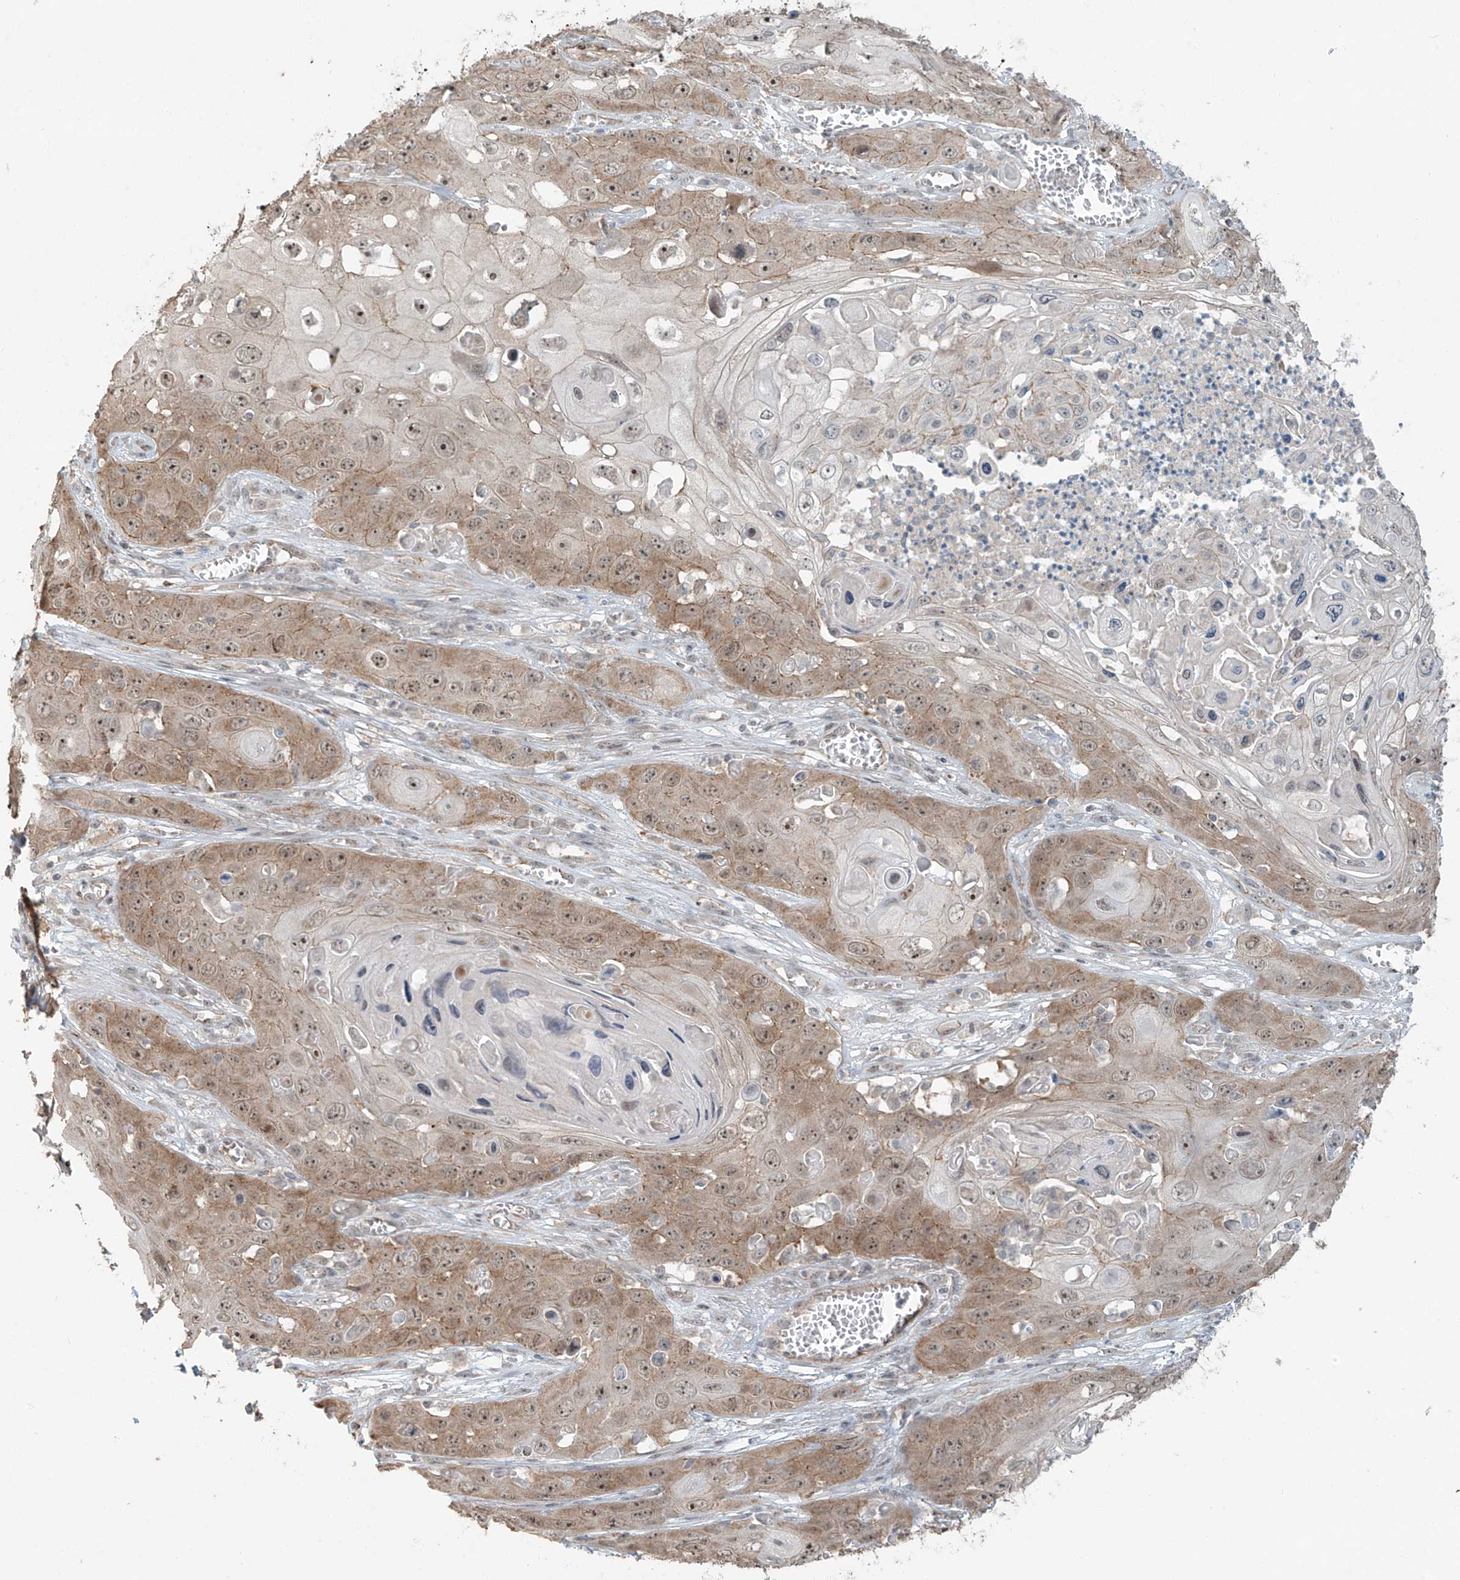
{"staining": {"intensity": "moderate", "quantity": ">75%", "location": "cytoplasmic/membranous,nuclear"}, "tissue": "skin cancer", "cell_type": "Tumor cells", "image_type": "cancer", "snomed": [{"axis": "morphology", "description": "Squamous cell carcinoma, NOS"}, {"axis": "topography", "description": "Skin"}], "caption": "DAB (3,3'-diaminobenzidine) immunohistochemical staining of squamous cell carcinoma (skin) shows moderate cytoplasmic/membranous and nuclear protein expression in about >75% of tumor cells. (Stains: DAB (3,3'-diaminobenzidine) in brown, nuclei in blue, Microscopy: brightfield microscopy at high magnification).", "gene": "ZNF16", "patient": {"sex": "male", "age": 55}}